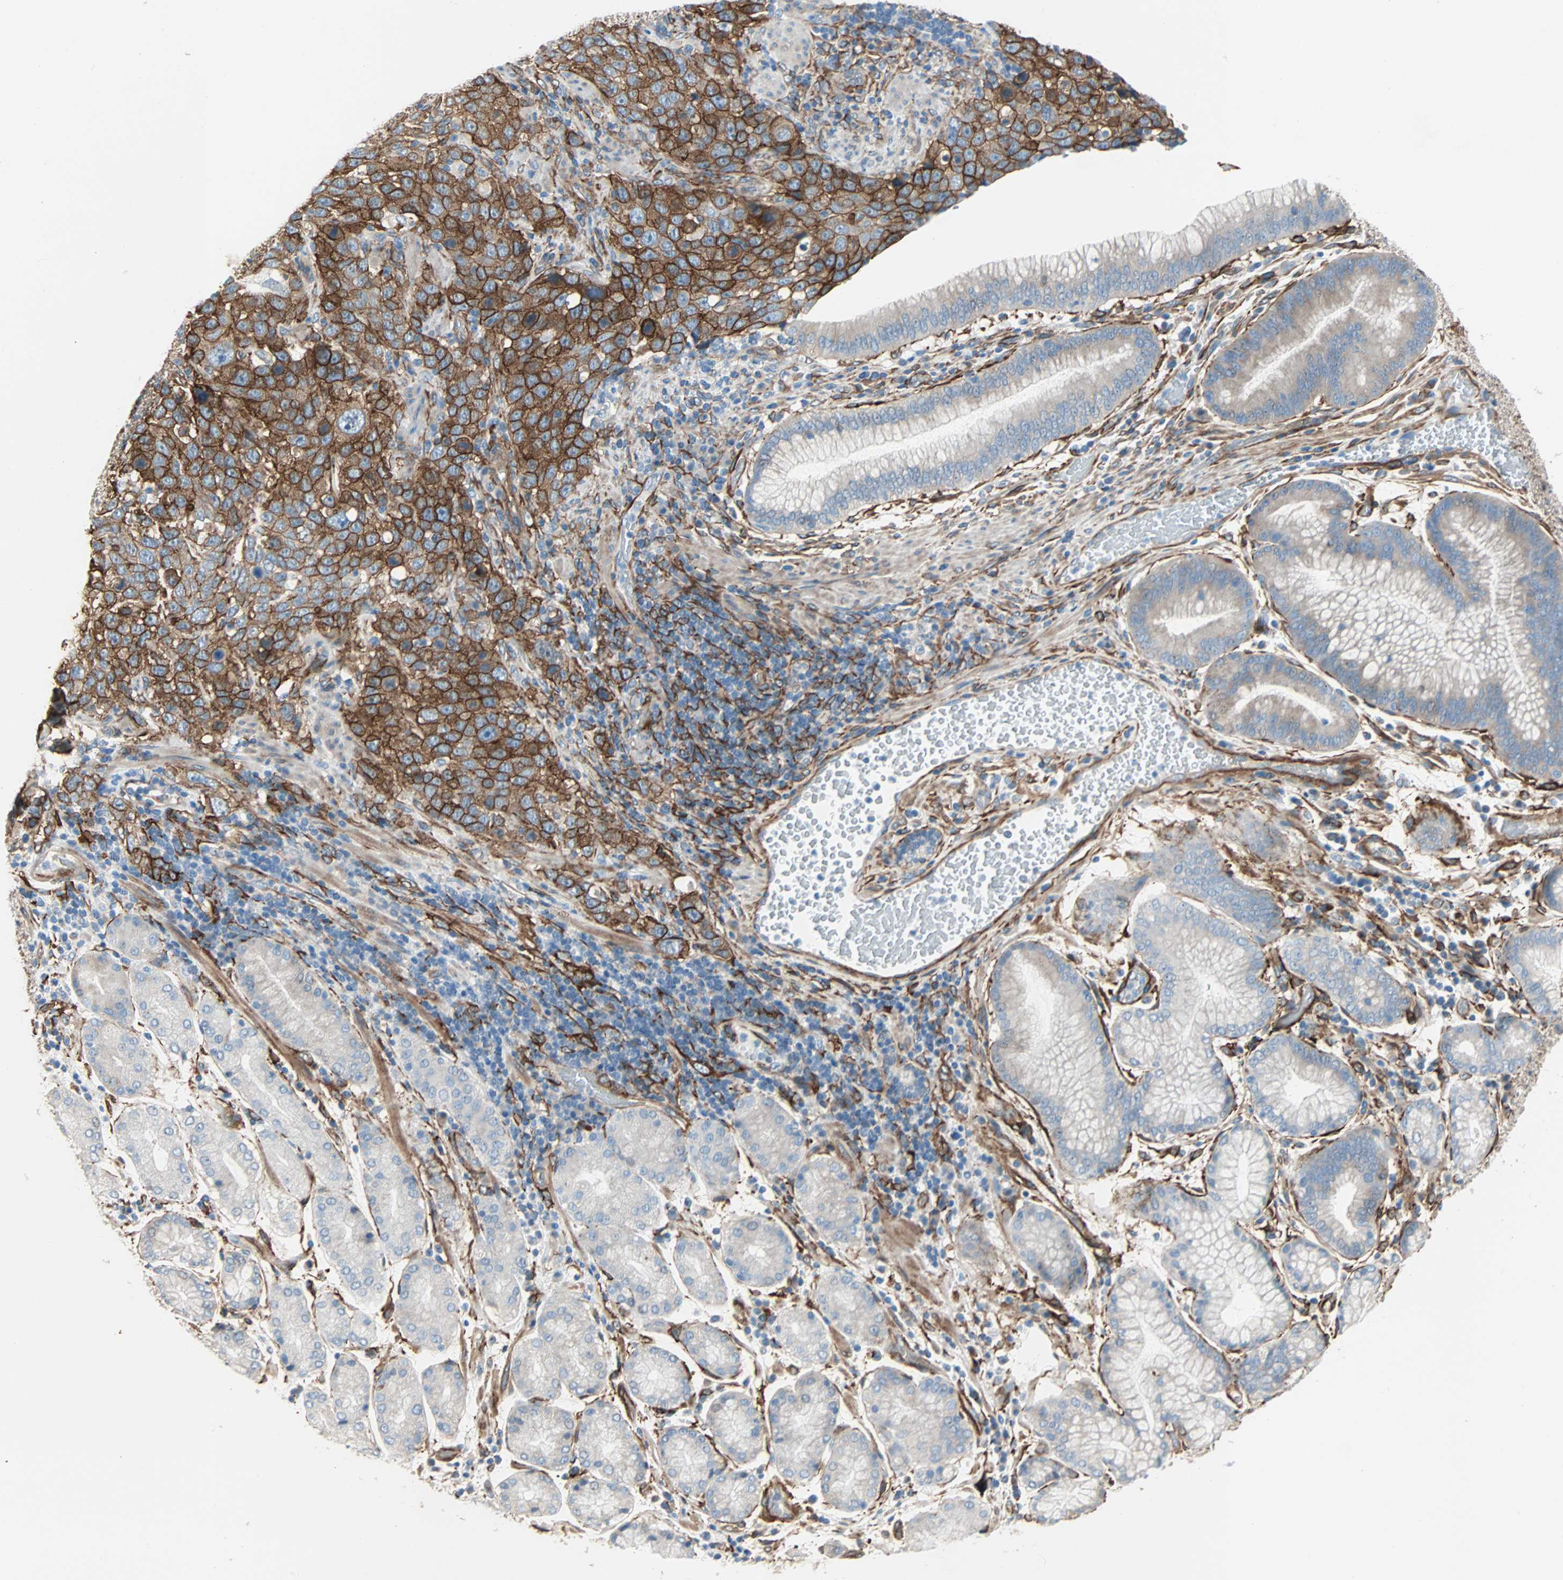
{"staining": {"intensity": "strong", "quantity": ">75%", "location": "cytoplasmic/membranous"}, "tissue": "stomach cancer", "cell_type": "Tumor cells", "image_type": "cancer", "snomed": [{"axis": "morphology", "description": "Normal tissue, NOS"}, {"axis": "morphology", "description": "Adenocarcinoma, NOS"}, {"axis": "topography", "description": "Stomach"}], "caption": "Brown immunohistochemical staining in human stomach adenocarcinoma reveals strong cytoplasmic/membranous expression in approximately >75% of tumor cells.", "gene": "EPB41L2", "patient": {"sex": "male", "age": 48}}